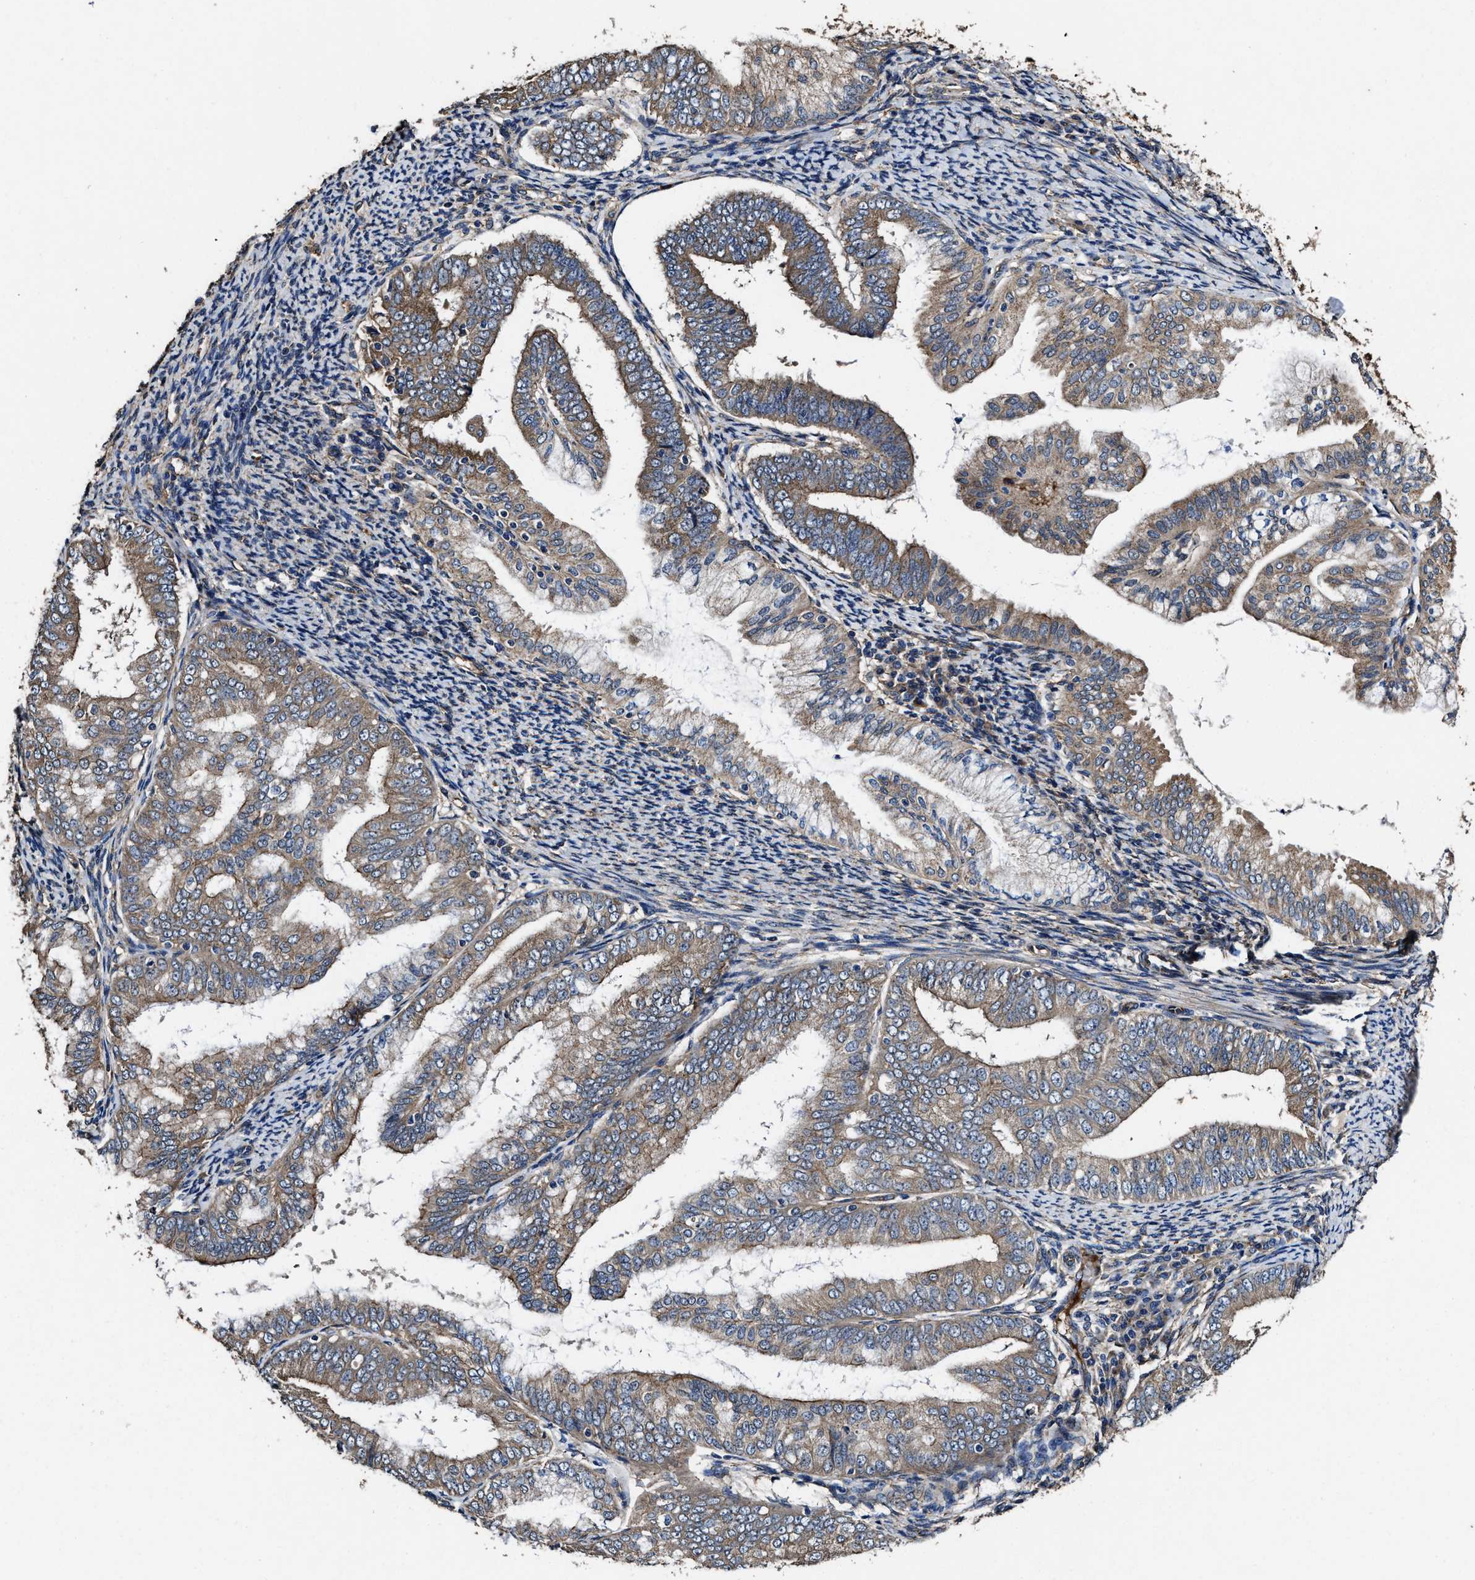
{"staining": {"intensity": "moderate", "quantity": ">75%", "location": "cytoplasmic/membranous"}, "tissue": "endometrial cancer", "cell_type": "Tumor cells", "image_type": "cancer", "snomed": [{"axis": "morphology", "description": "Adenocarcinoma, NOS"}, {"axis": "topography", "description": "Endometrium"}], "caption": "Immunohistochemistry (IHC) of human endometrial cancer demonstrates medium levels of moderate cytoplasmic/membranous positivity in approximately >75% of tumor cells. (IHC, brightfield microscopy, high magnification).", "gene": "IDNK", "patient": {"sex": "female", "age": 63}}